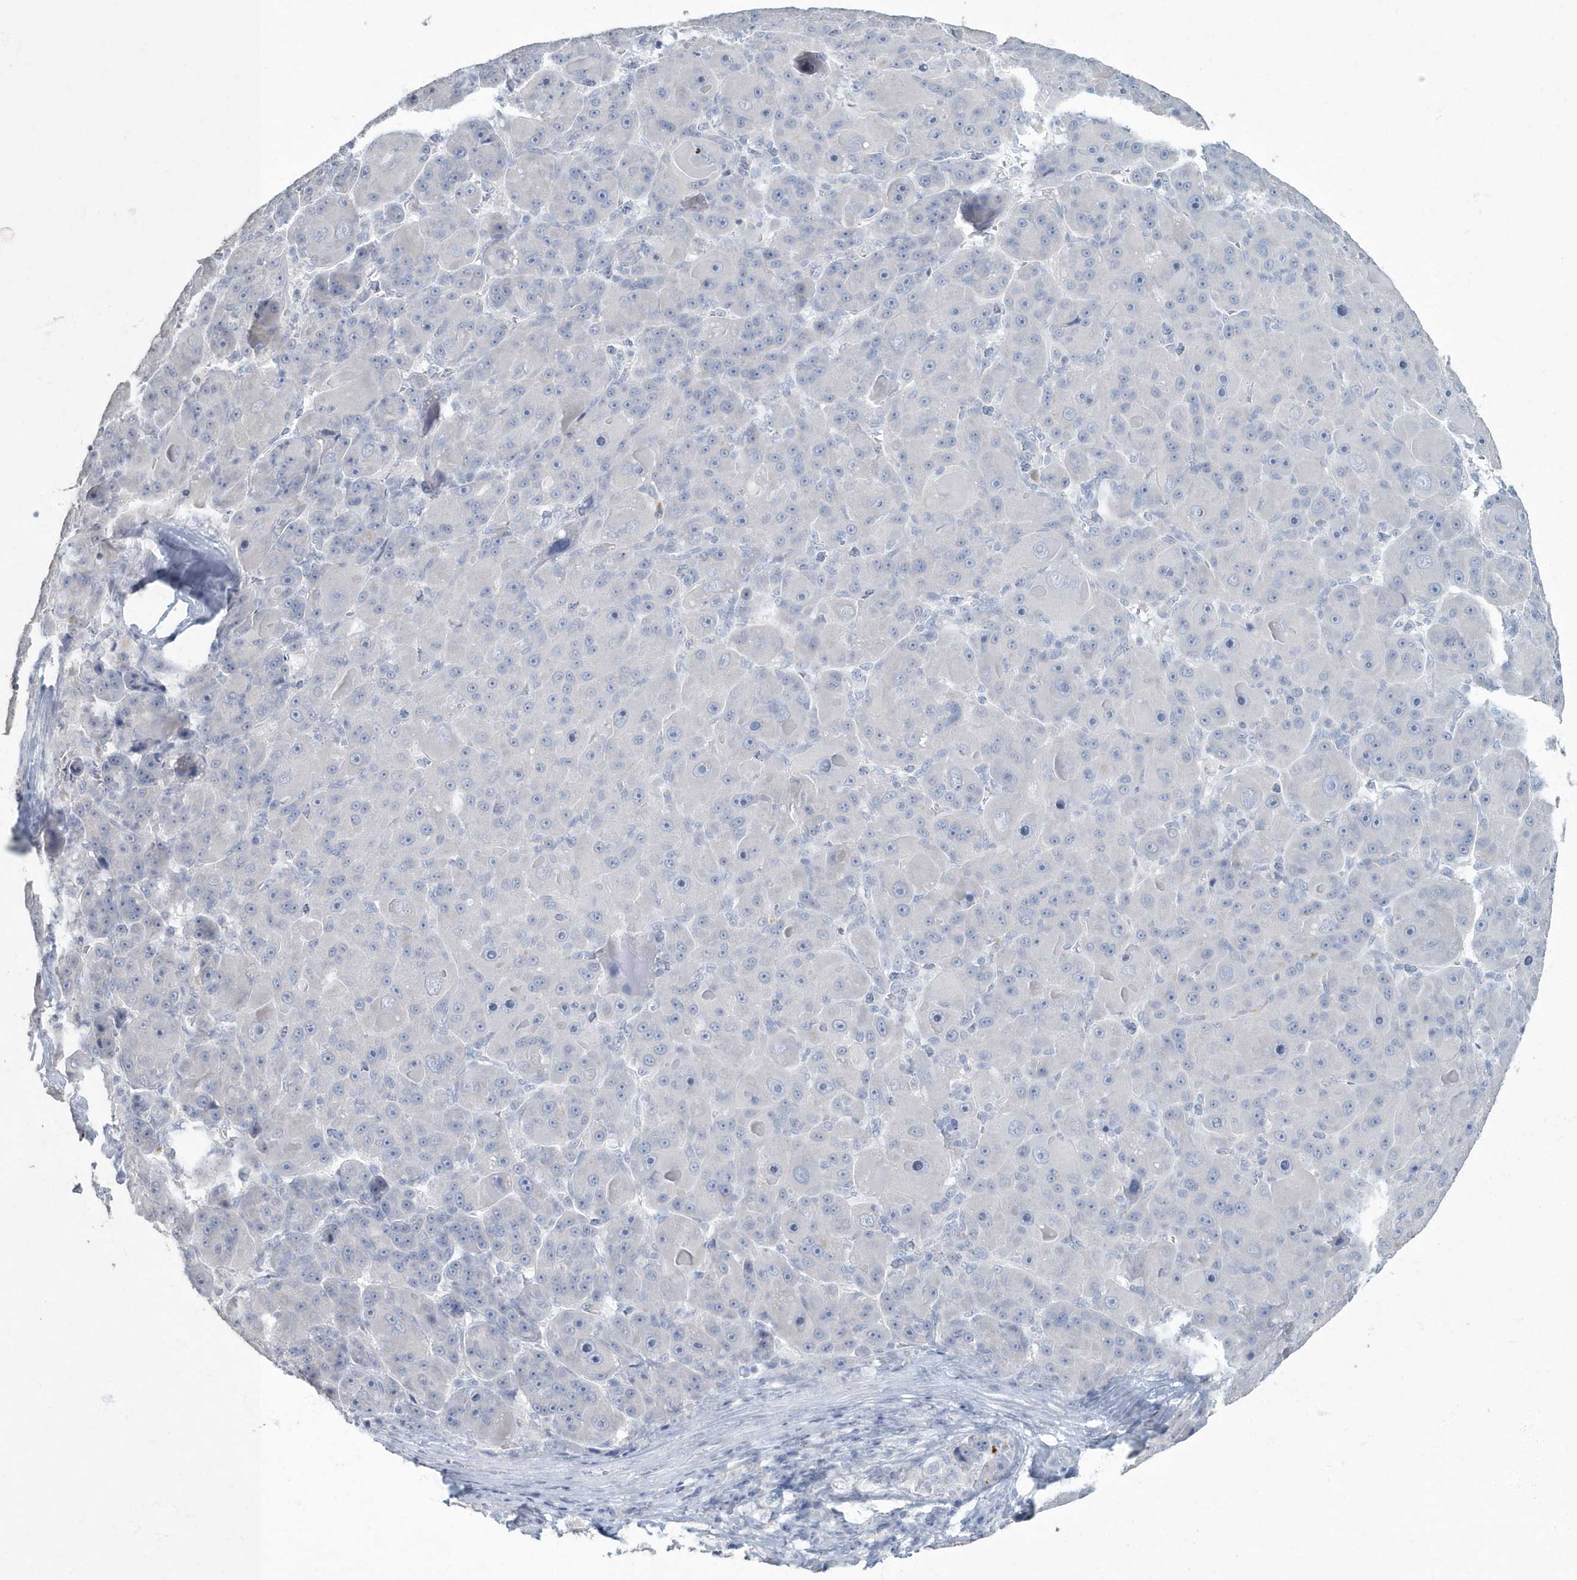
{"staining": {"intensity": "negative", "quantity": "none", "location": "none"}, "tissue": "liver cancer", "cell_type": "Tumor cells", "image_type": "cancer", "snomed": [{"axis": "morphology", "description": "Carcinoma, Hepatocellular, NOS"}, {"axis": "topography", "description": "Liver"}], "caption": "Immunohistochemistry (IHC) photomicrograph of neoplastic tissue: liver hepatocellular carcinoma stained with DAB reveals no significant protein positivity in tumor cells.", "gene": "MYOT", "patient": {"sex": "male", "age": 76}}